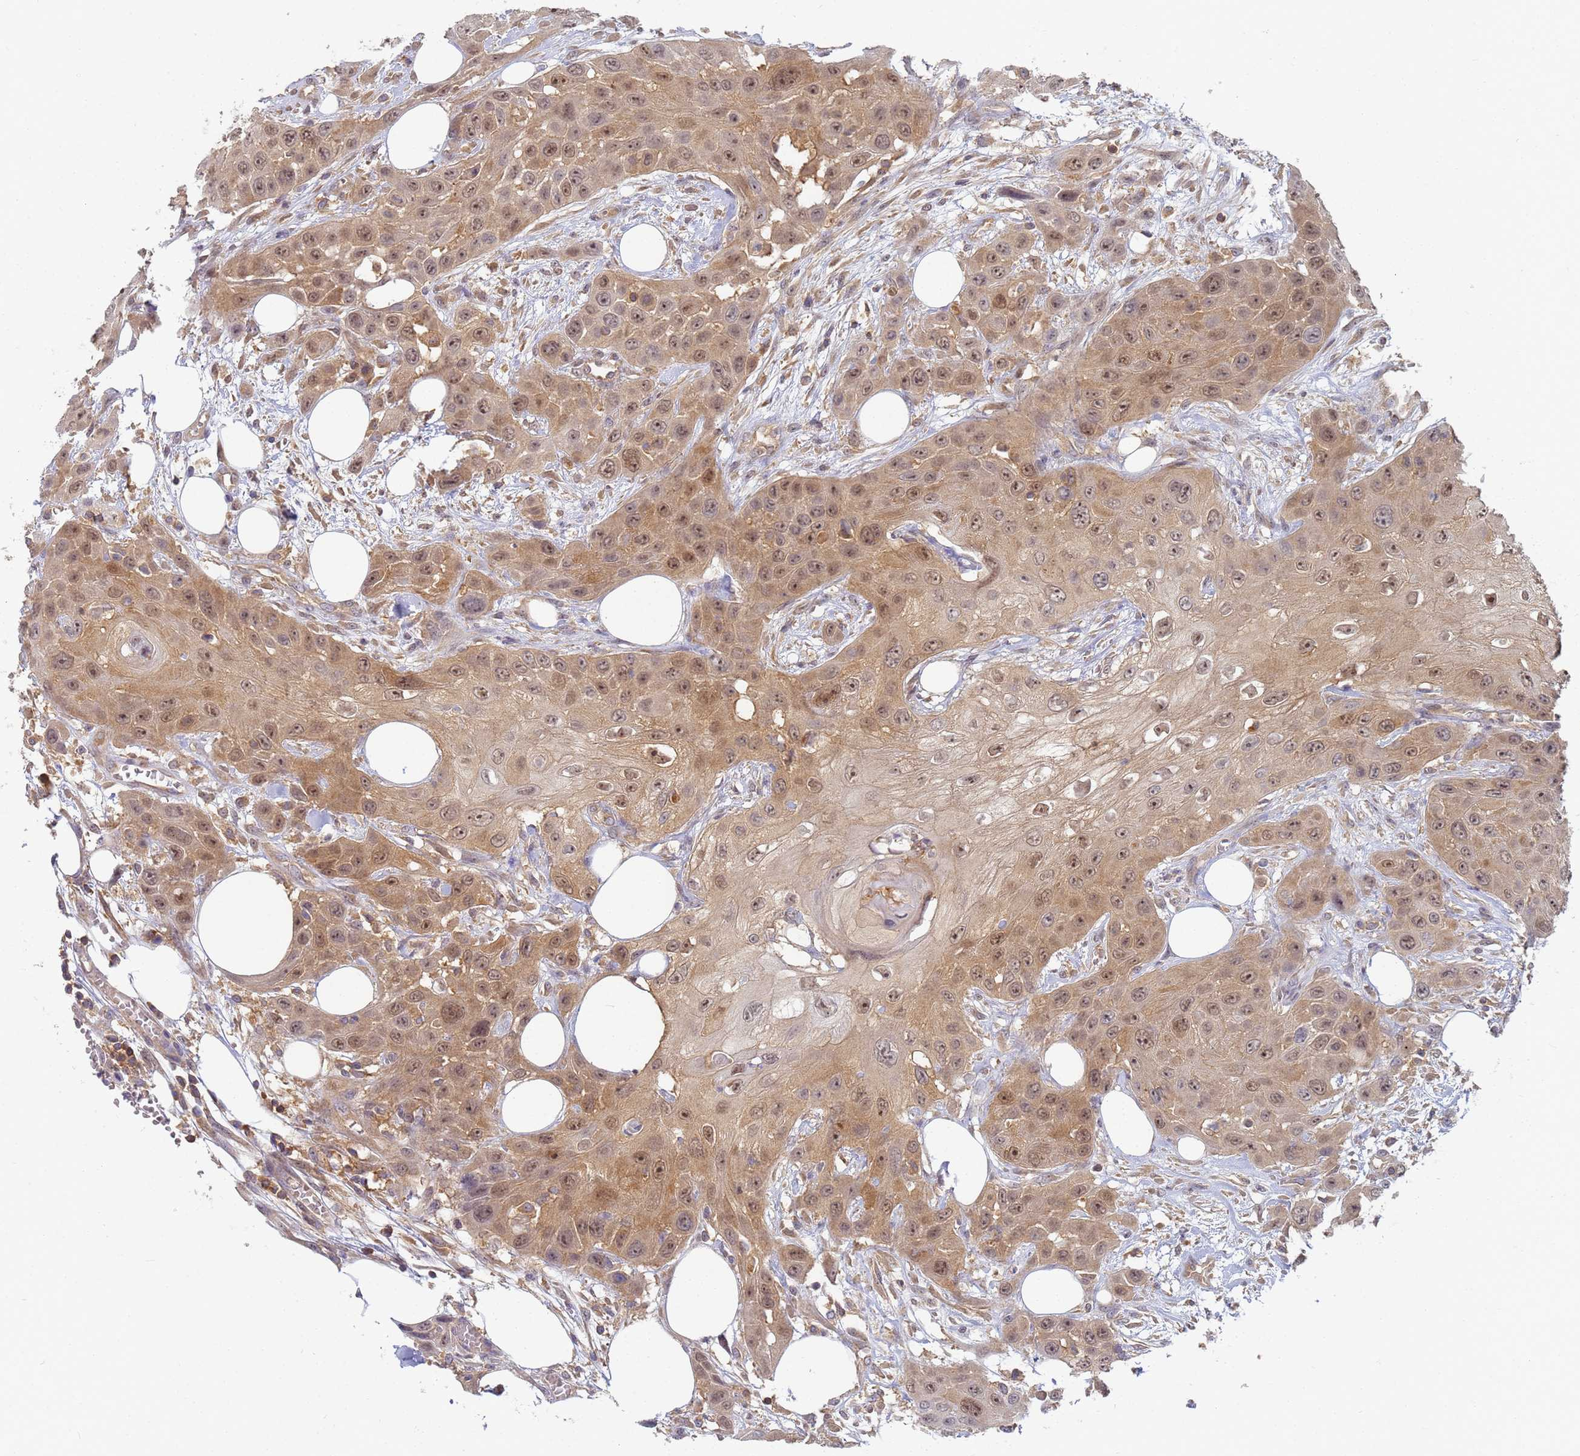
{"staining": {"intensity": "moderate", "quantity": ">75%", "location": "cytoplasmic/membranous,nuclear"}, "tissue": "head and neck cancer", "cell_type": "Tumor cells", "image_type": "cancer", "snomed": [{"axis": "morphology", "description": "Squamous cell carcinoma, NOS"}, {"axis": "topography", "description": "Head-Neck"}], "caption": "Protein analysis of squamous cell carcinoma (head and neck) tissue displays moderate cytoplasmic/membranous and nuclear positivity in about >75% of tumor cells. The protein is stained brown, and the nuclei are stained in blue (DAB (3,3'-diaminobenzidine) IHC with brightfield microscopy, high magnification).", "gene": "SHARPIN", "patient": {"sex": "male", "age": 81}}